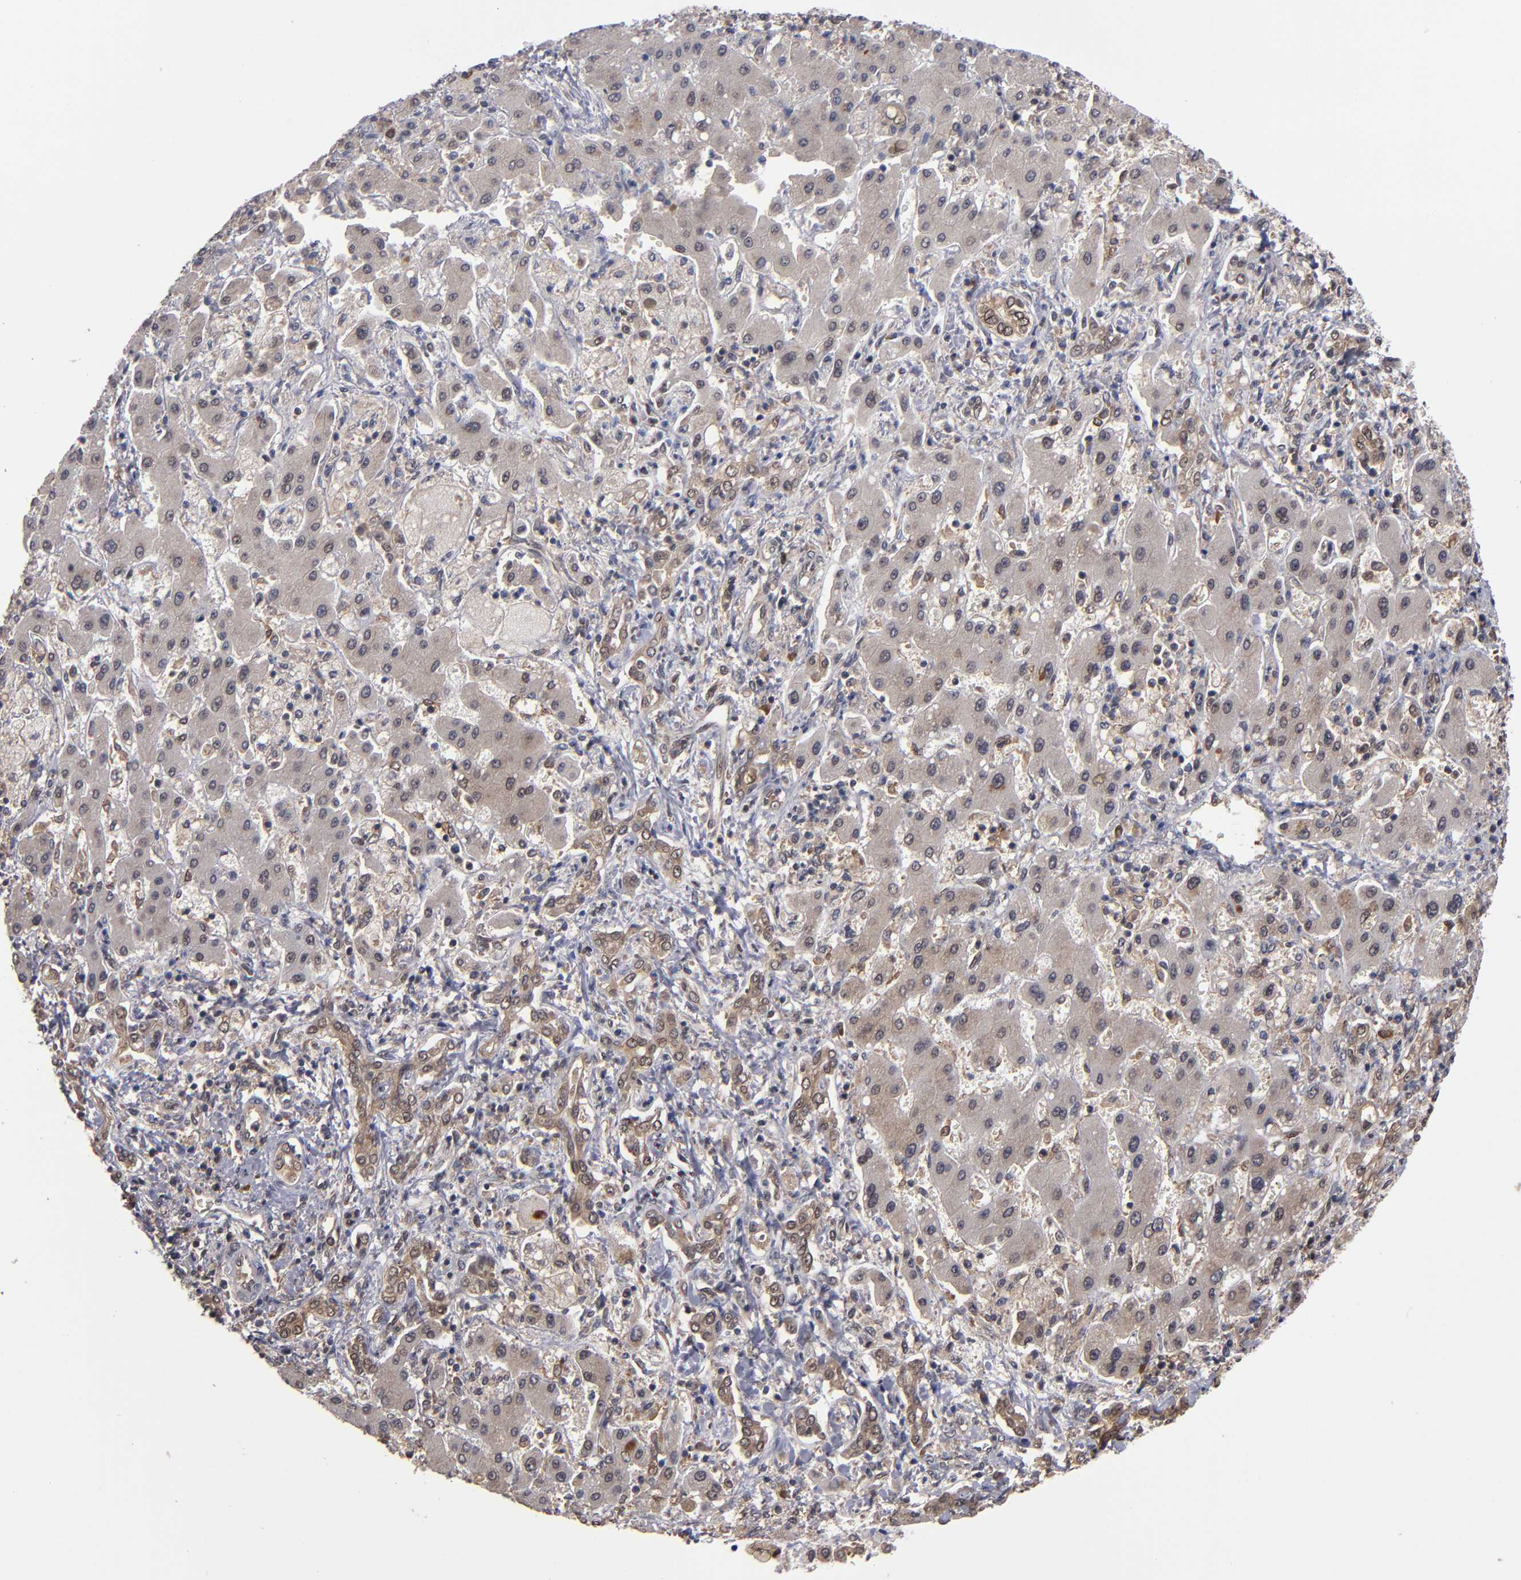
{"staining": {"intensity": "weak", "quantity": ">75%", "location": "cytoplasmic/membranous"}, "tissue": "liver cancer", "cell_type": "Tumor cells", "image_type": "cancer", "snomed": [{"axis": "morphology", "description": "Cholangiocarcinoma"}, {"axis": "topography", "description": "Liver"}], "caption": "Tumor cells demonstrate low levels of weak cytoplasmic/membranous expression in approximately >75% of cells in liver cholangiocarcinoma.", "gene": "ALG13", "patient": {"sex": "male", "age": 50}}